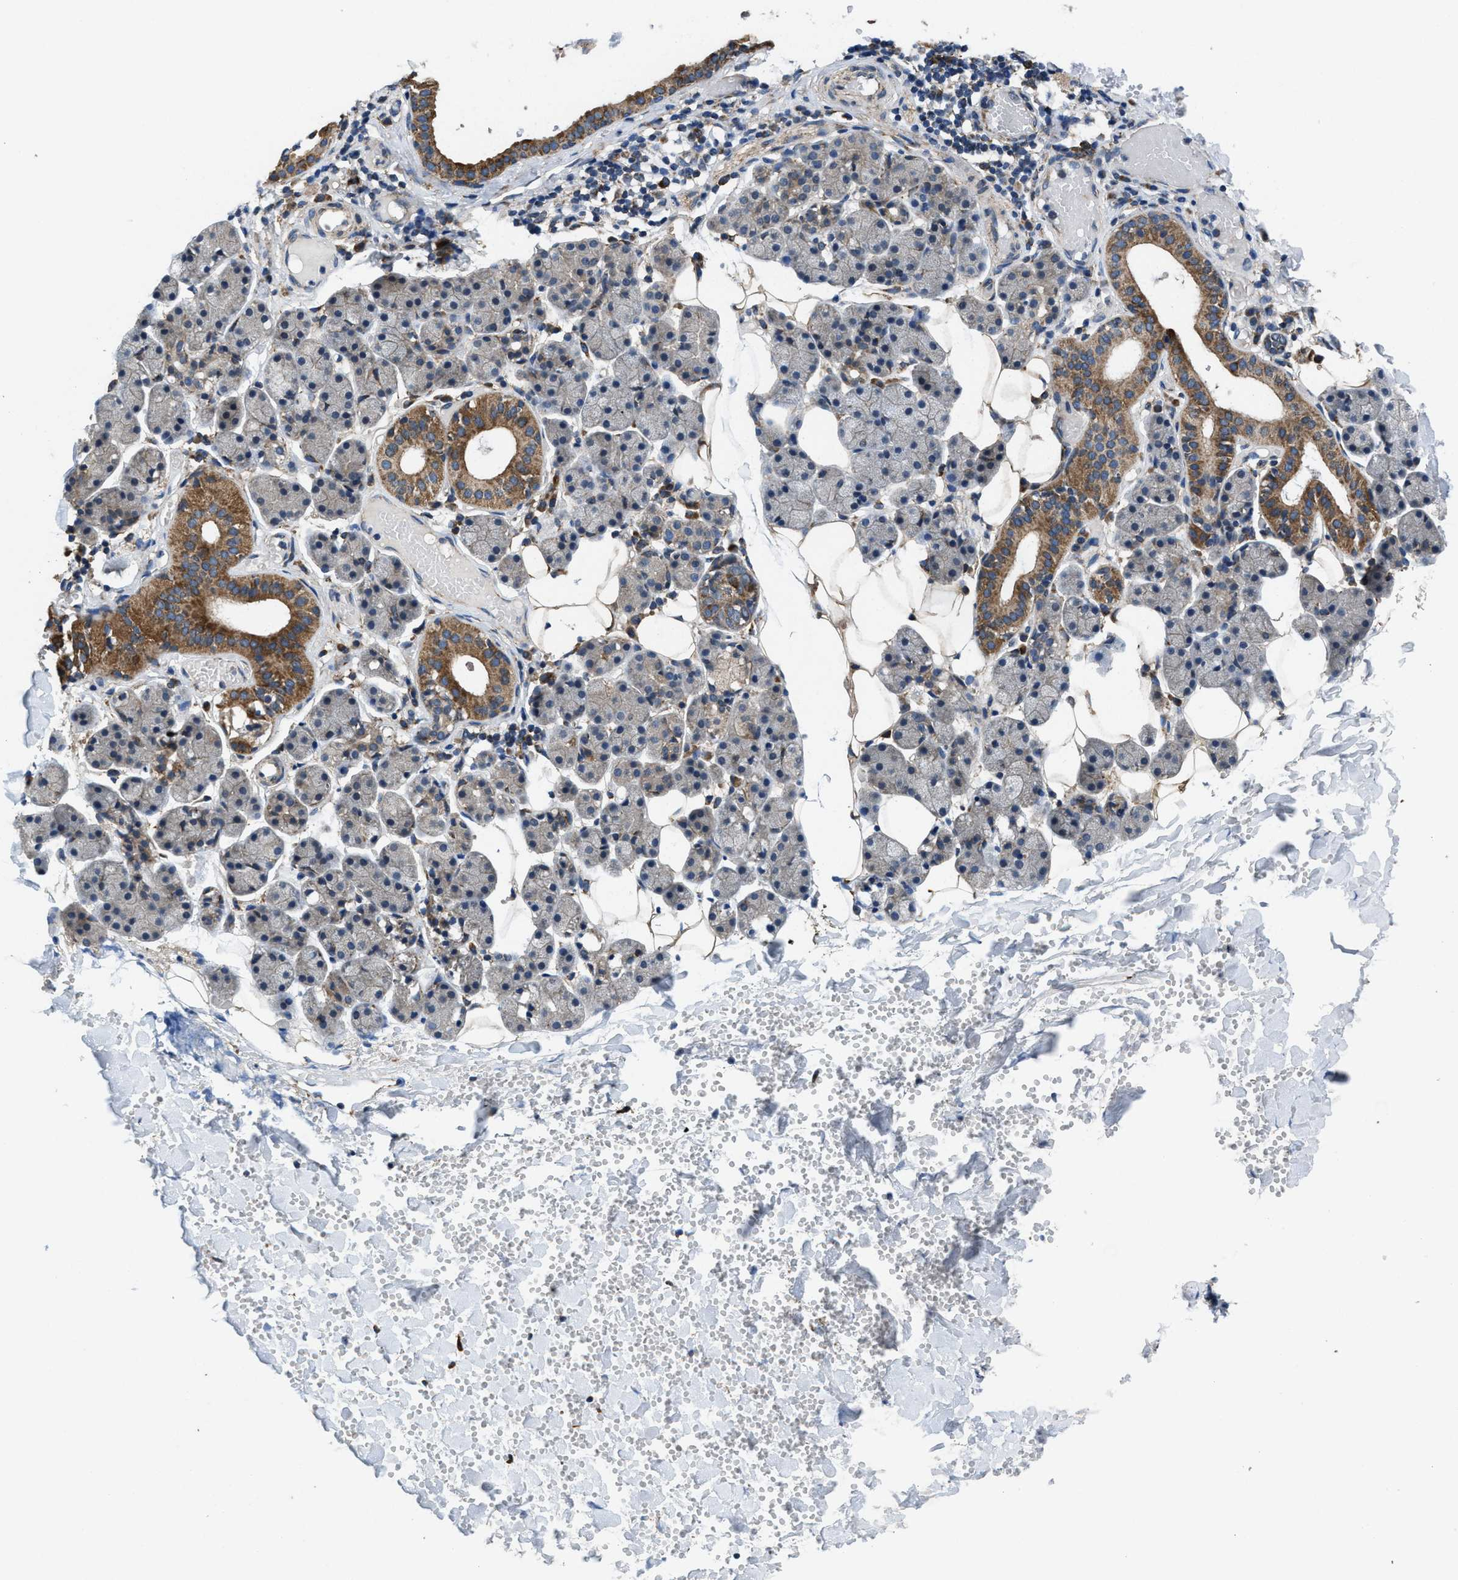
{"staining": {"intensity": "moderate", "quantity": "<25%", "location": "cytoplasmic/membranous"}, "tissue": "salivary gland", "cell_type": "Glandular cells", "image_type": "normal", "snomed": [{"axis": "morphology", "description": "Normal tissue, NOS"}, {"axis": "topography", "description": "Salivary gland"}], "caption": "IHC of benign human salivary gland shows low levels of moderate cytoplasmic/membranous expression in approximately <25% of glandular cells.", "gene": "PDP1", "patient": {"sex": "female", "age": 33}}